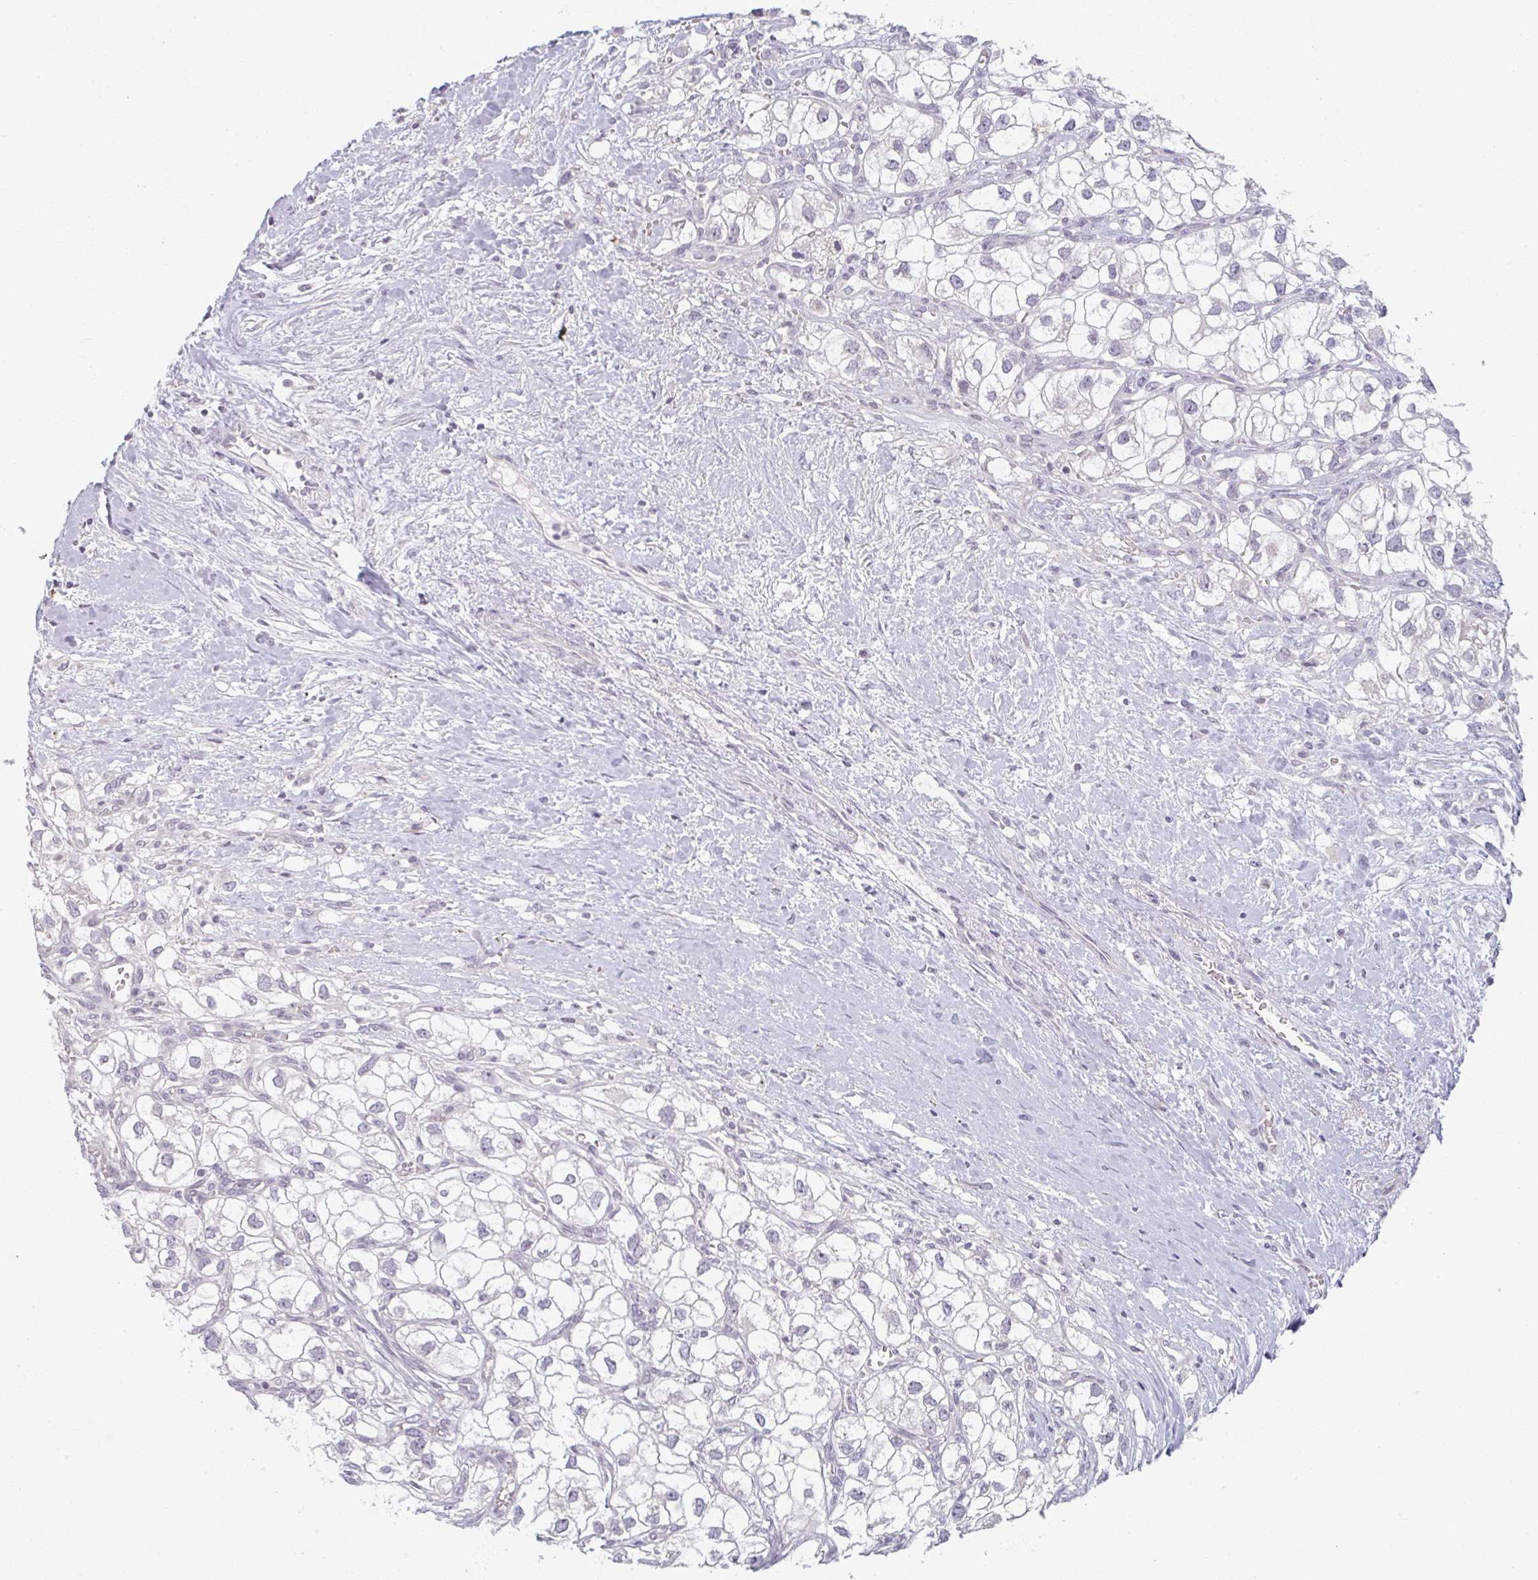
{"staining": {"intensity": "negative", "quantity": "none", "location": "none"}, "tissue": "renal cancer", "cell_type": "Tumor cells", "image_type": "cancer", "snomed": [{"axis": "morphology", "description": "Adenocarcinoma, NOS"}, {"axis": "topography", "description": "Kidney"}], "caption": "Immunohistochemistry (IHC) micrograph of neoplastic tissue: renal adenocarcinoma stained with DAB reveals no significant protein staining in tumor cells.", "gene": "RBBP6", "patient": {"sex": "male", "age": 59}}